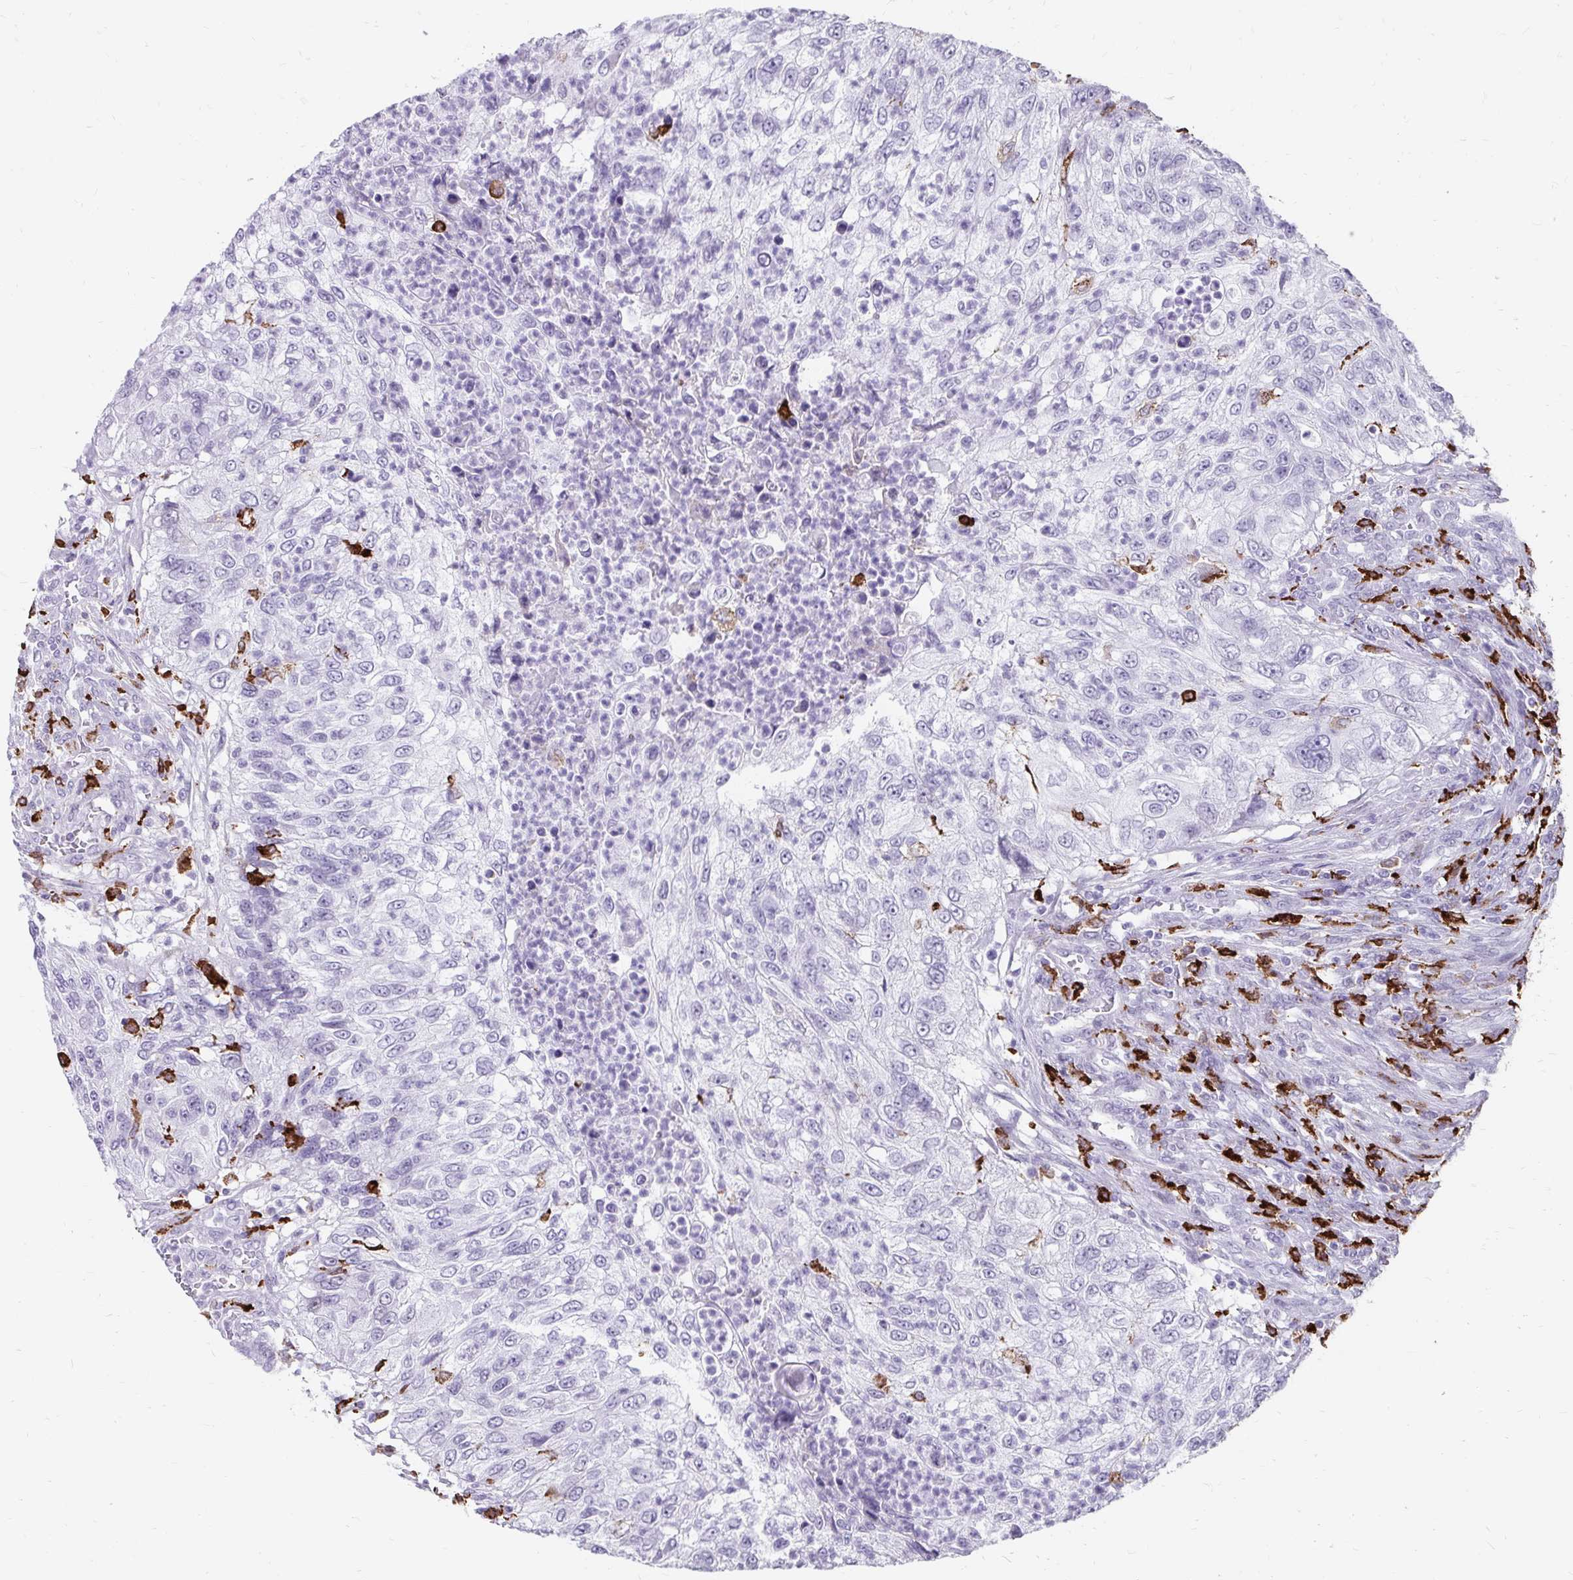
{"staining": {"intensity": "negative", "quantity": "none", "location": "none"}, "tissue": "urothelial cancer", "cell_type": "Tumor cells", "image_type": "cancer", "snomed": [{"axis": "morphology", "description": "Urothelial carcinoma, High grade"}, {"axis": "topography", "description": "Urinary bladder"}], "caption": "The photomicrograph shows no significant positivity in tumor cells of high-grade urothelial carcinoma.", "gene": "CD163", "patient": {"sex": "female", "age": 60}}